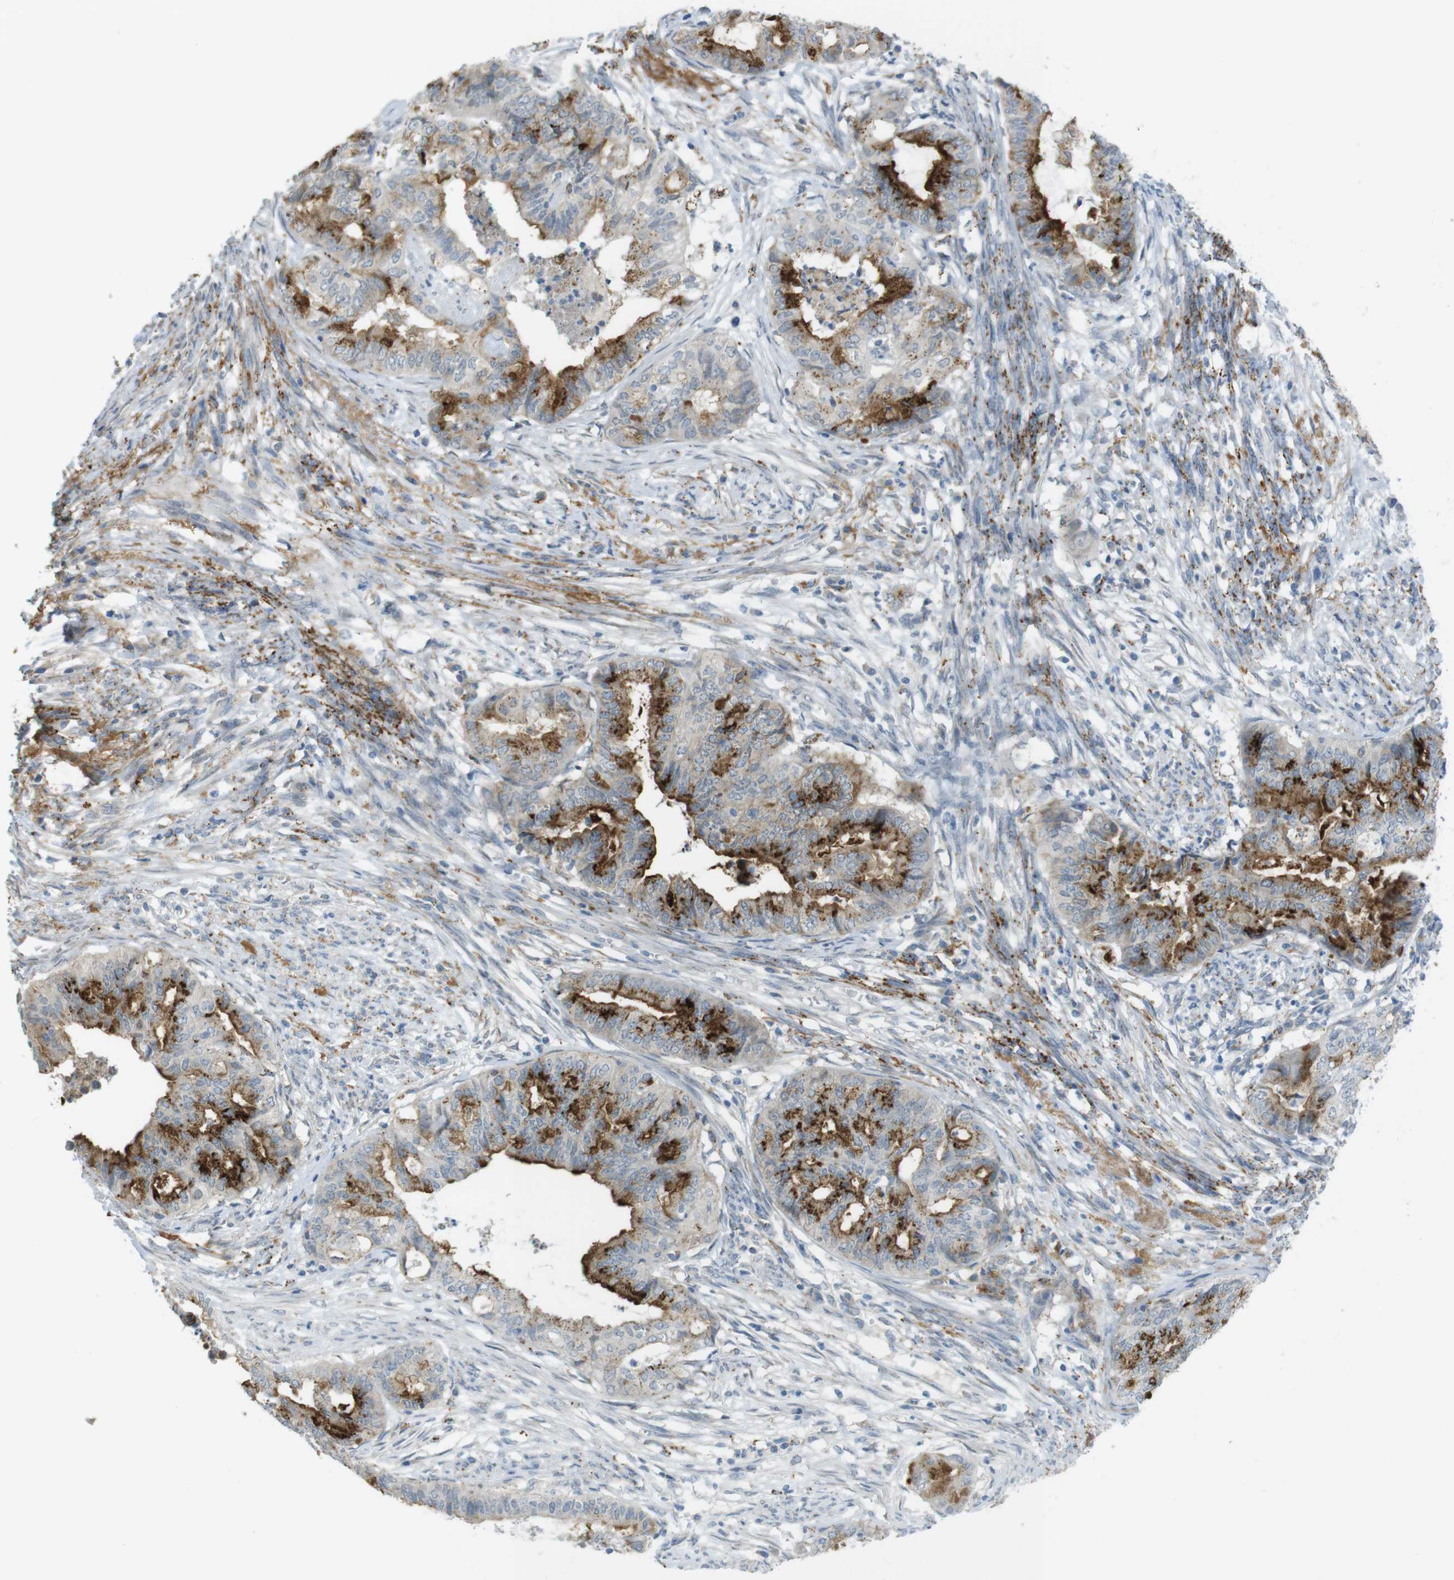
{"staining": {"intensity": "strong", "quantity": "25%-75%", "location": "cytoplasmic/membranous"}, "tissue": "endometrial cancer", "cell_type": "Tumor cells", "image_type": "cancer", "snomed": [{"axis": "morphology", "description": "Adenocarcinoma, NOS"}, {"axis": "topography", "description": "Endometrium"}], "caption": "This micrograph exhibits immunohistochemistry staining of human endometrial cancer, with high strong cytoplasmic/membranous positivity in approximately 25%-75% of tumor cells.", "gene": "UGT8", "patient": {"sex": "female", "age": 79}}